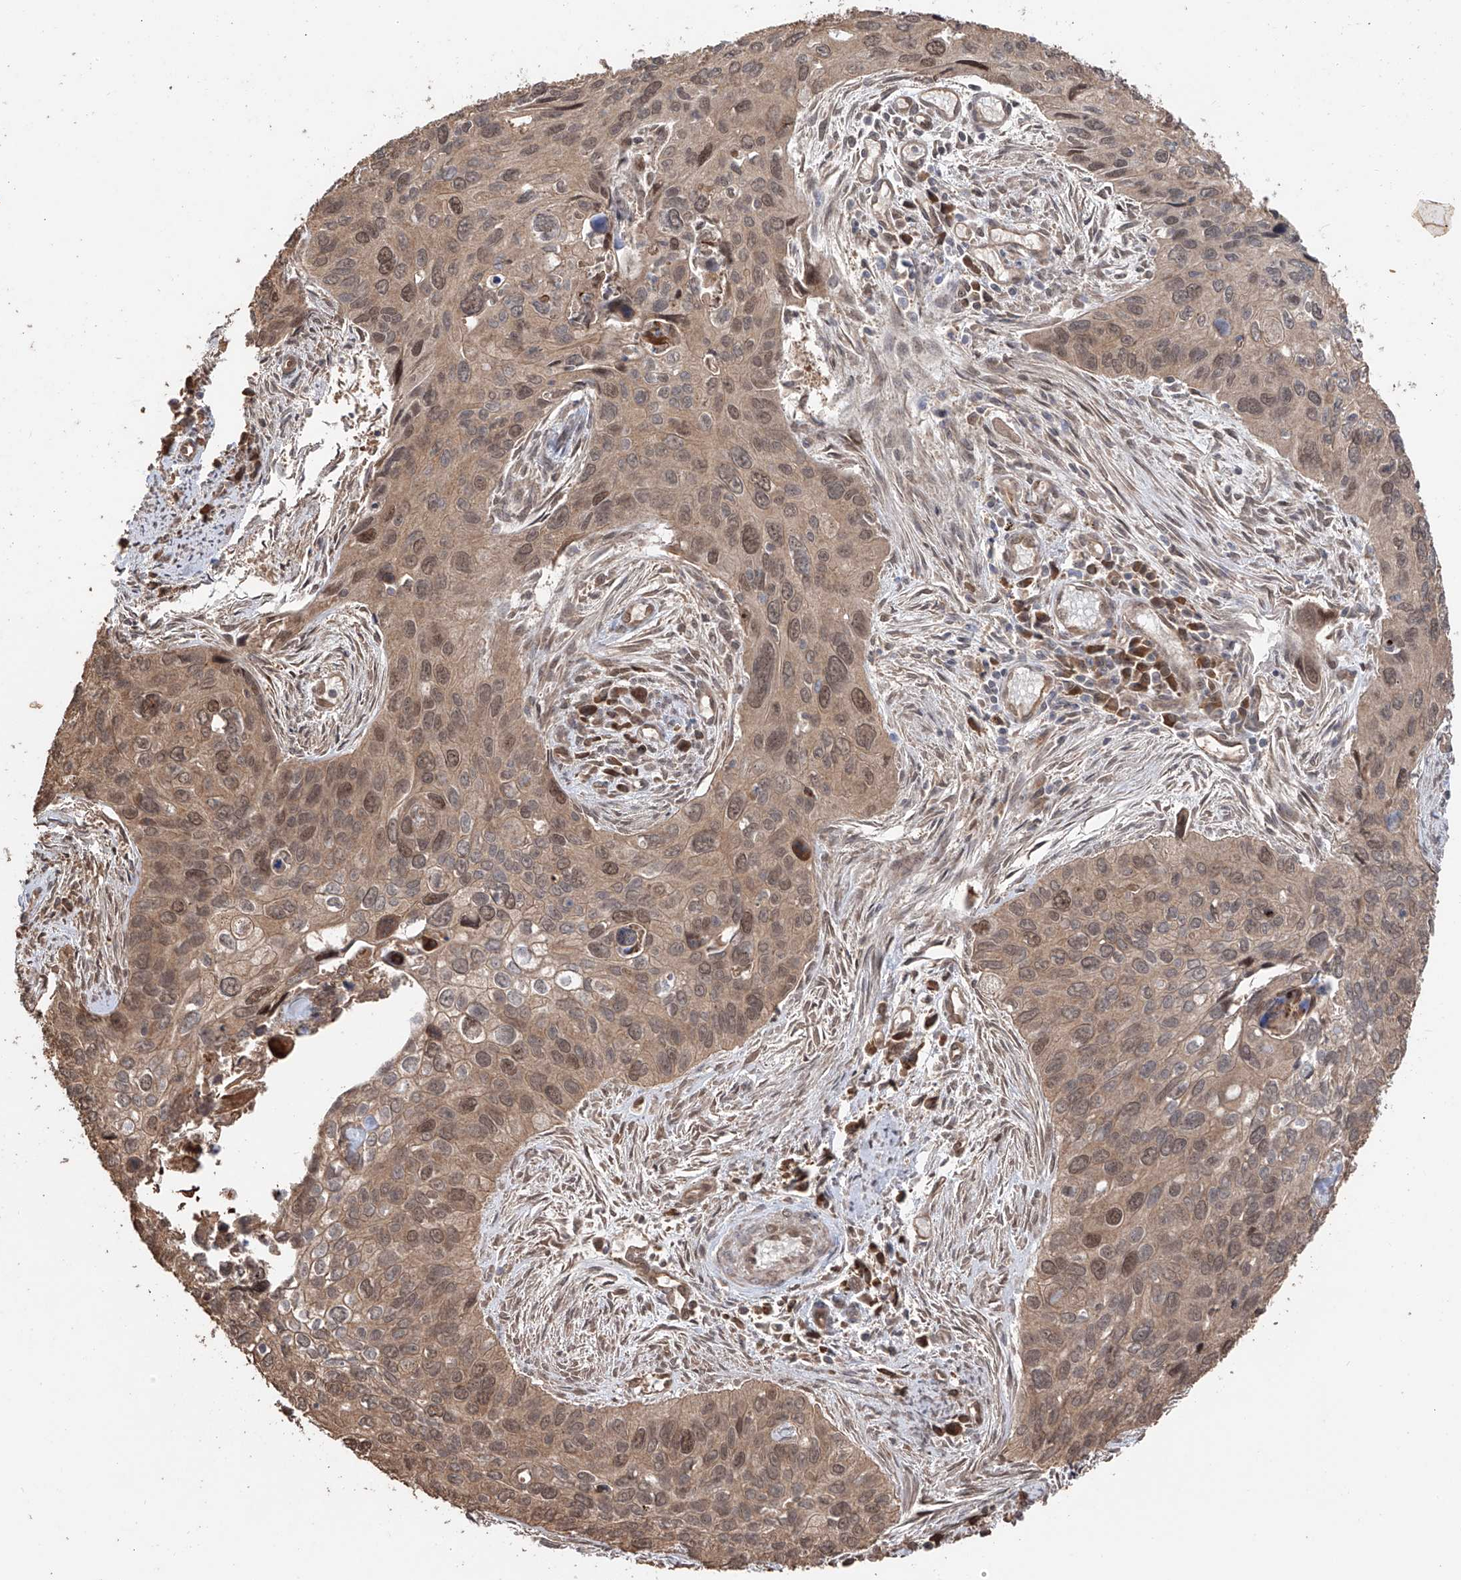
{"staining": {"intensity": "moderate", "quantity": "25%-75%", "location": "cytoplasmic/membranous,nuclear"}, "tissue": "cervical cancer", "cell_type": "Tumor cells", "image_type": "cancer", "snomed": [{"axis": "morphology", "description": "Squamous cell carcinoma, NOS"}, {"axis": "topography", "description": "Cervix"}], "caption": "Cervical cancer (squamous cell carcinoma) tissue reveals moderate cytoplasmic/membranous and nuclear expression in approximately 25%-75% of tumor cells", "gene": "FAM135A", "patient": {"sex": "female", "age": 55}}